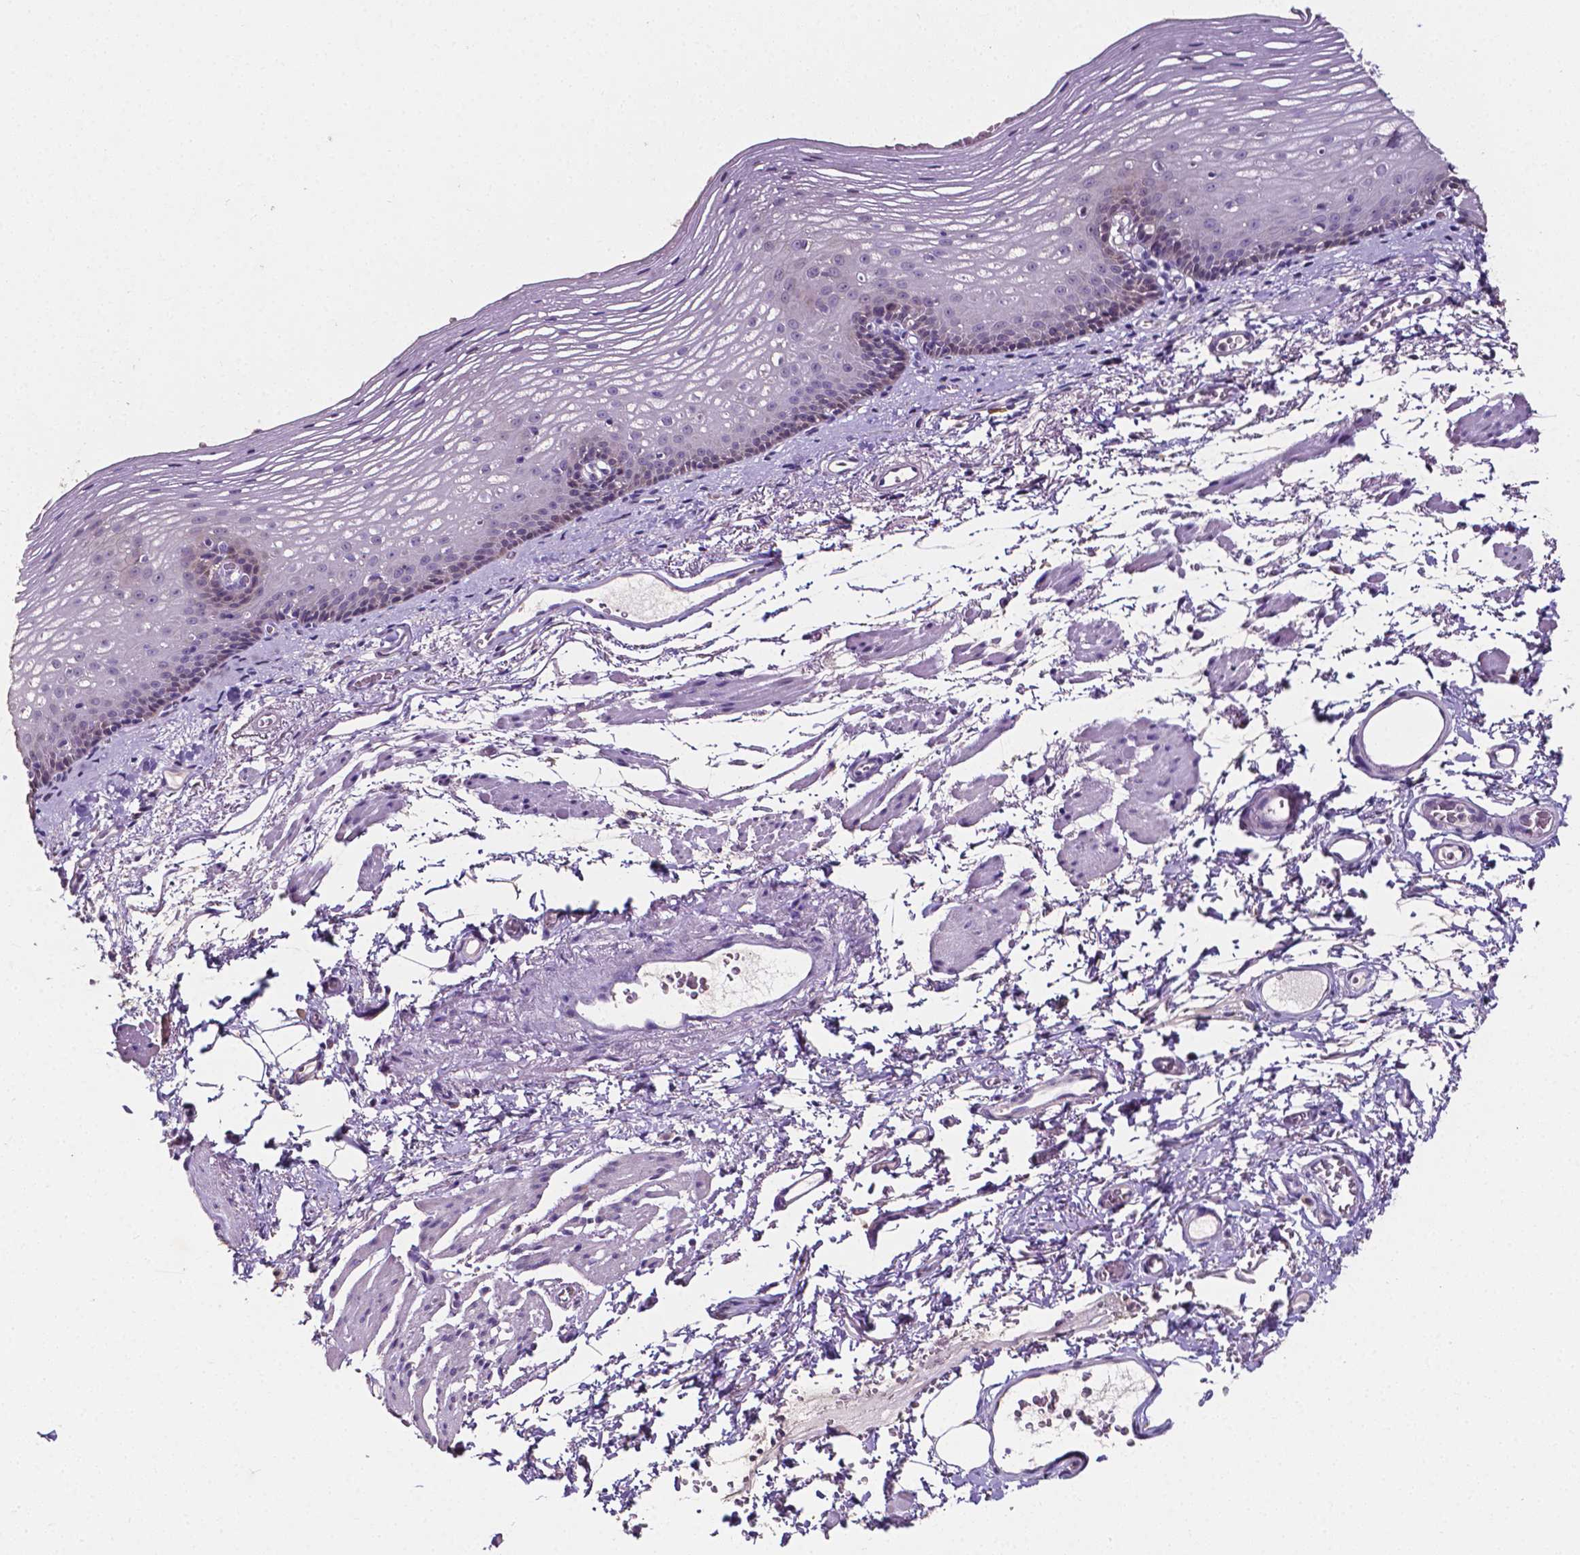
{"staining": {"intensity": "weak", "quantity": "<25%", "location": "nuclear"}, "tissue": "esophagus", "cell_type": "Squamous epithelial cells", "image_type": "normal", "snomed": [{"axis": "morphology", "description": "Normal tissue, NOS"}, {"axis": "topography", "description": "Esophagus"}], "caption": "Immunohistochemistry (IHC) image of benign esophagus: human esophagus stained with DAB demonstrates no significant protein positivity in squamous epithelial cells.", "gene": "PSAT1", "patient": {"sex": "male", "age": 76}}